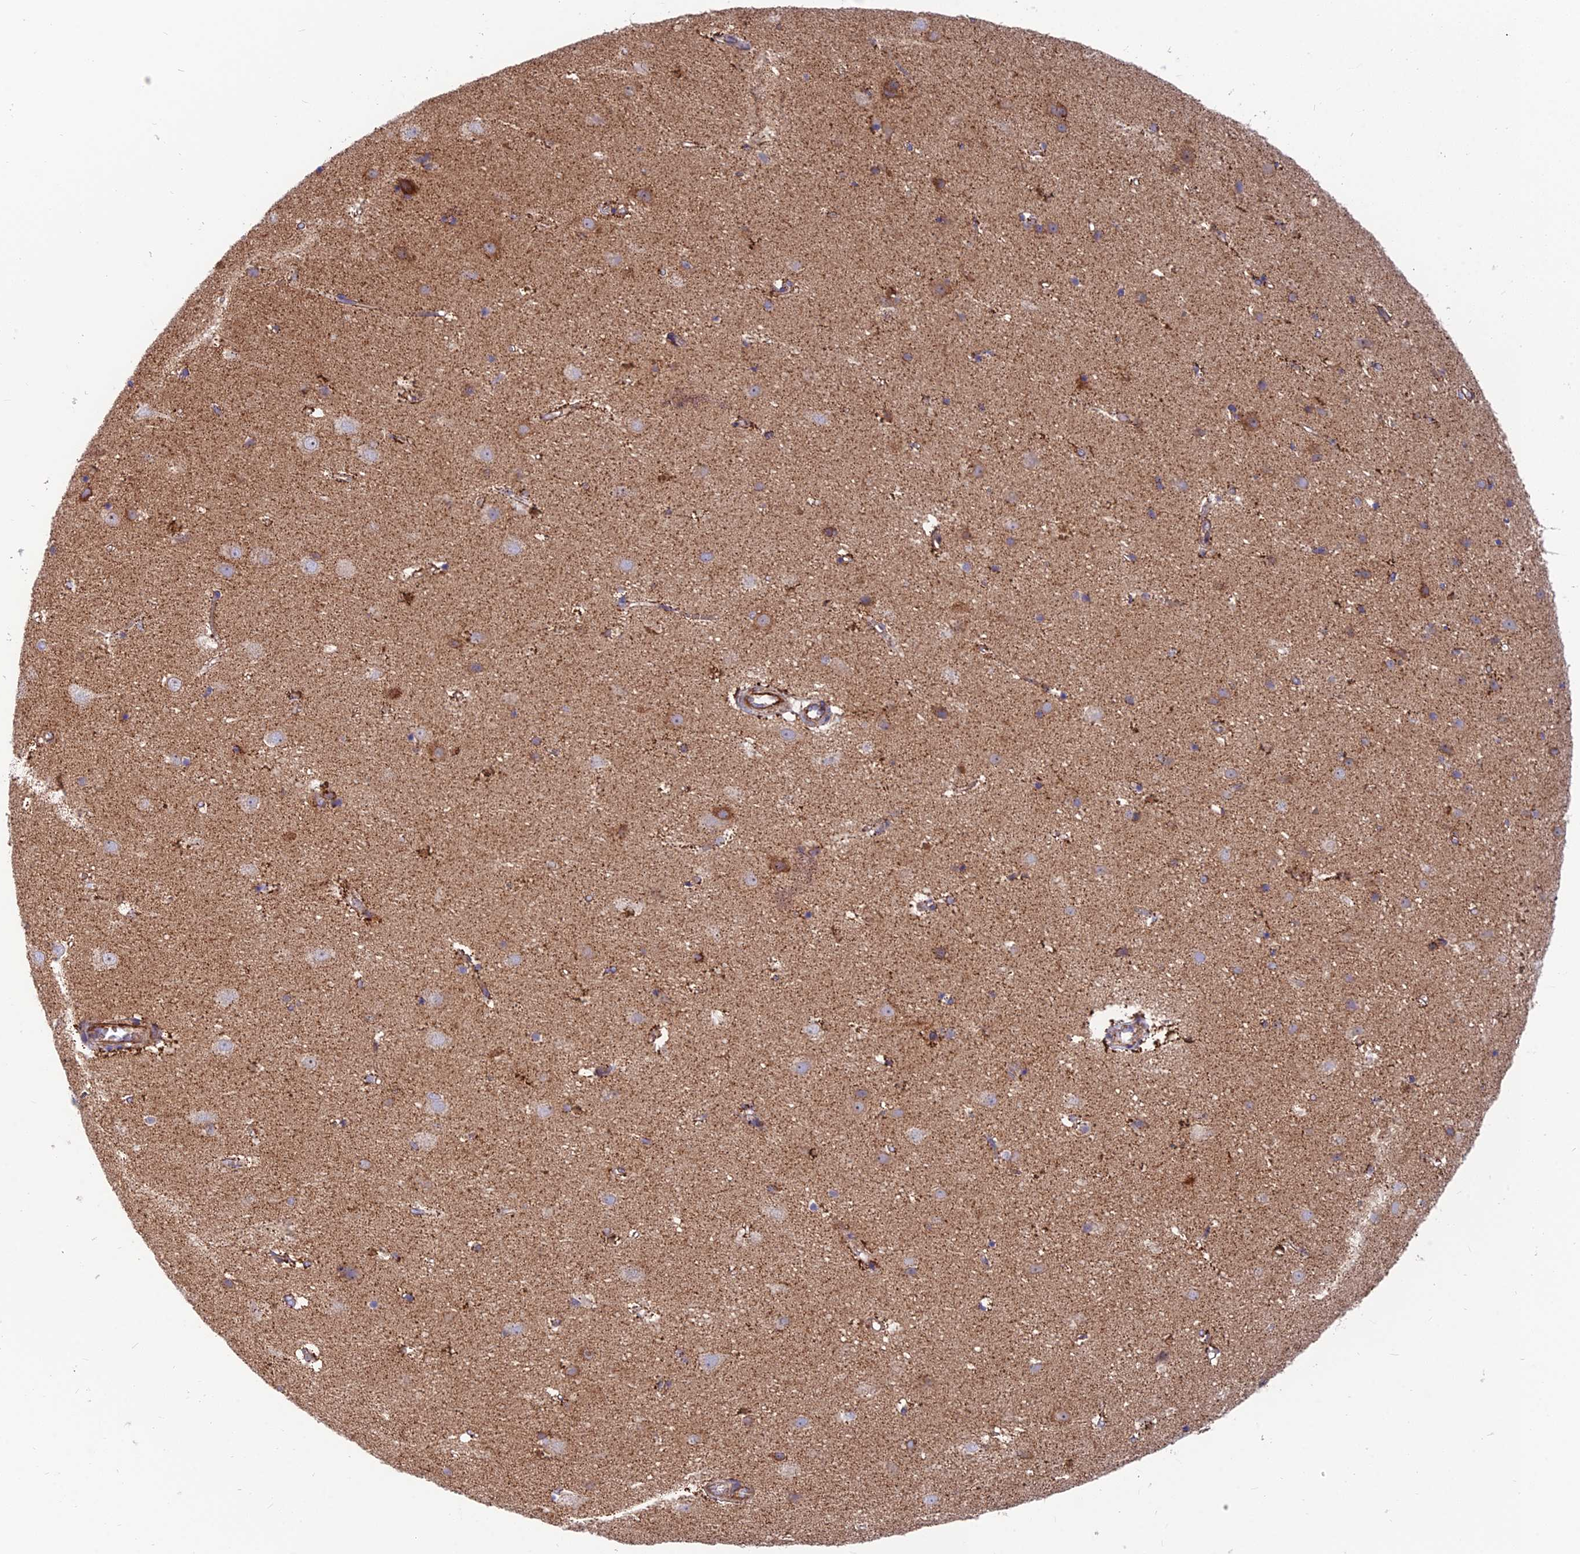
{"staining": {"intensity": "moderate", "quantity": ">75%", "location": "cytoplasmic/membranous"}, "tissue": "cerebral cortex", "cell_type": "Endothelial cells", "image_type": "normal", "snomed": [{"axis": "morphology", "description": "Normal tissue, NOS"}, {"axis": "topography", "description": "Cerebral cortex"}], "caption": "Immunohistochemistry (IHC) histopathology image of normal cerebral cortex: human cerebral cortex stained using immunohistochemistry (IHC) shows medium levels of moderate protein expression localized specifically in the cytoplasmic/membranous of endothelial cells, appearing as a cytoplasmic/membranous brown color.", "gene": "TIGD6", "patient": {"sex": "male", "age": 54}}